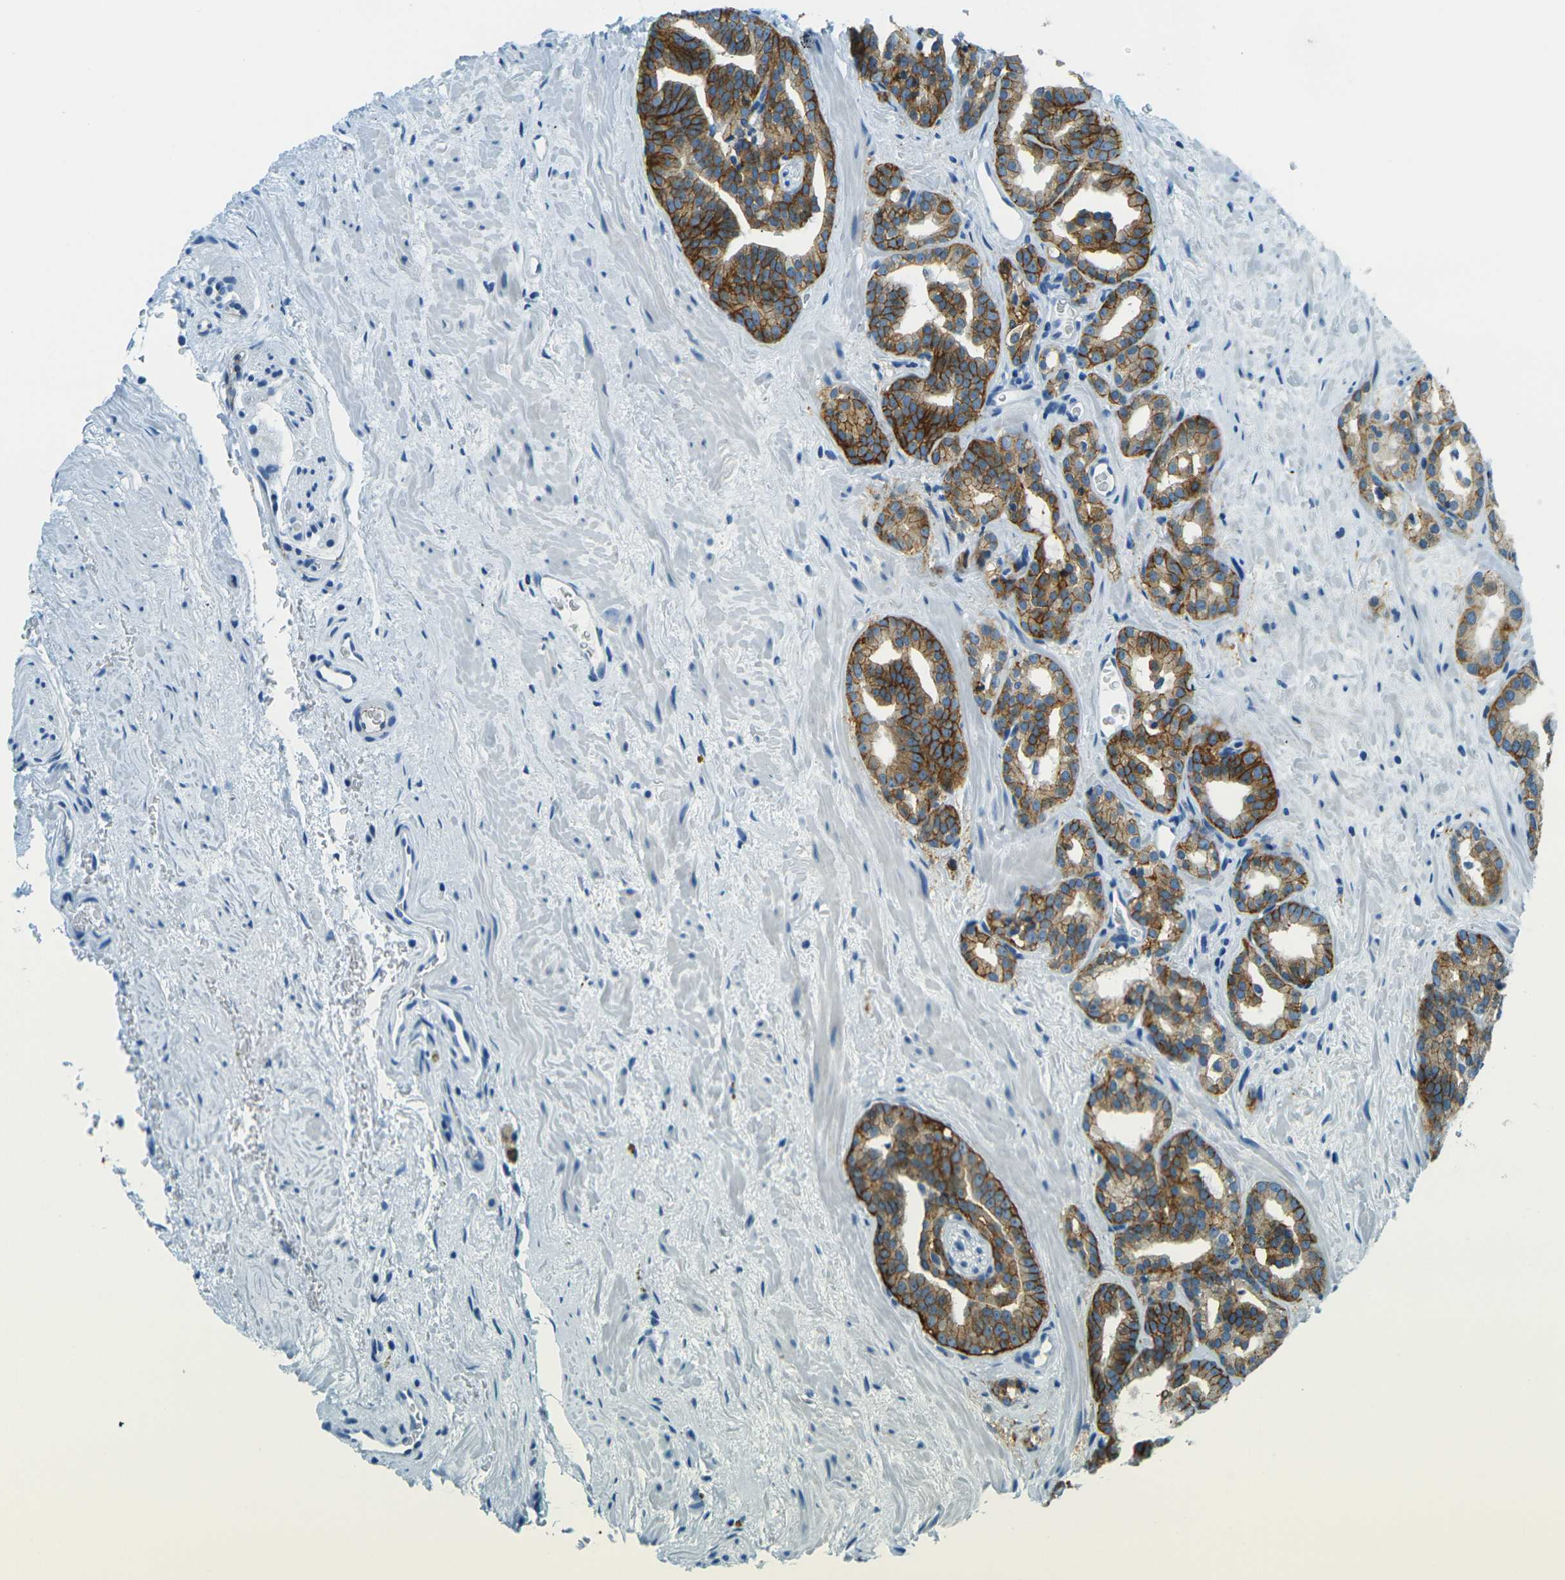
{"staining": {"intensity": "strong", "quantity": "25%-75%", "location": "cytoplasmic/membranous"}, "tissue": "prostate cancer", "cell_type": "Tumor cells", "image_type": "cancer", "snomed": [{"axis": "morphology", "description": "Adenocarcinoma, Low grade"}, {"axis": "topography", "description": "Prostate"}], "caption": "This image demonstrates IHC staining of human prostate low-grade adenocarcinoma, with high strong cytoplasmic/membranous staining in approximately 25%-75% of tumor cells.", "gene": "OCLN", "patient": {"sex": "male", "age": 63}}